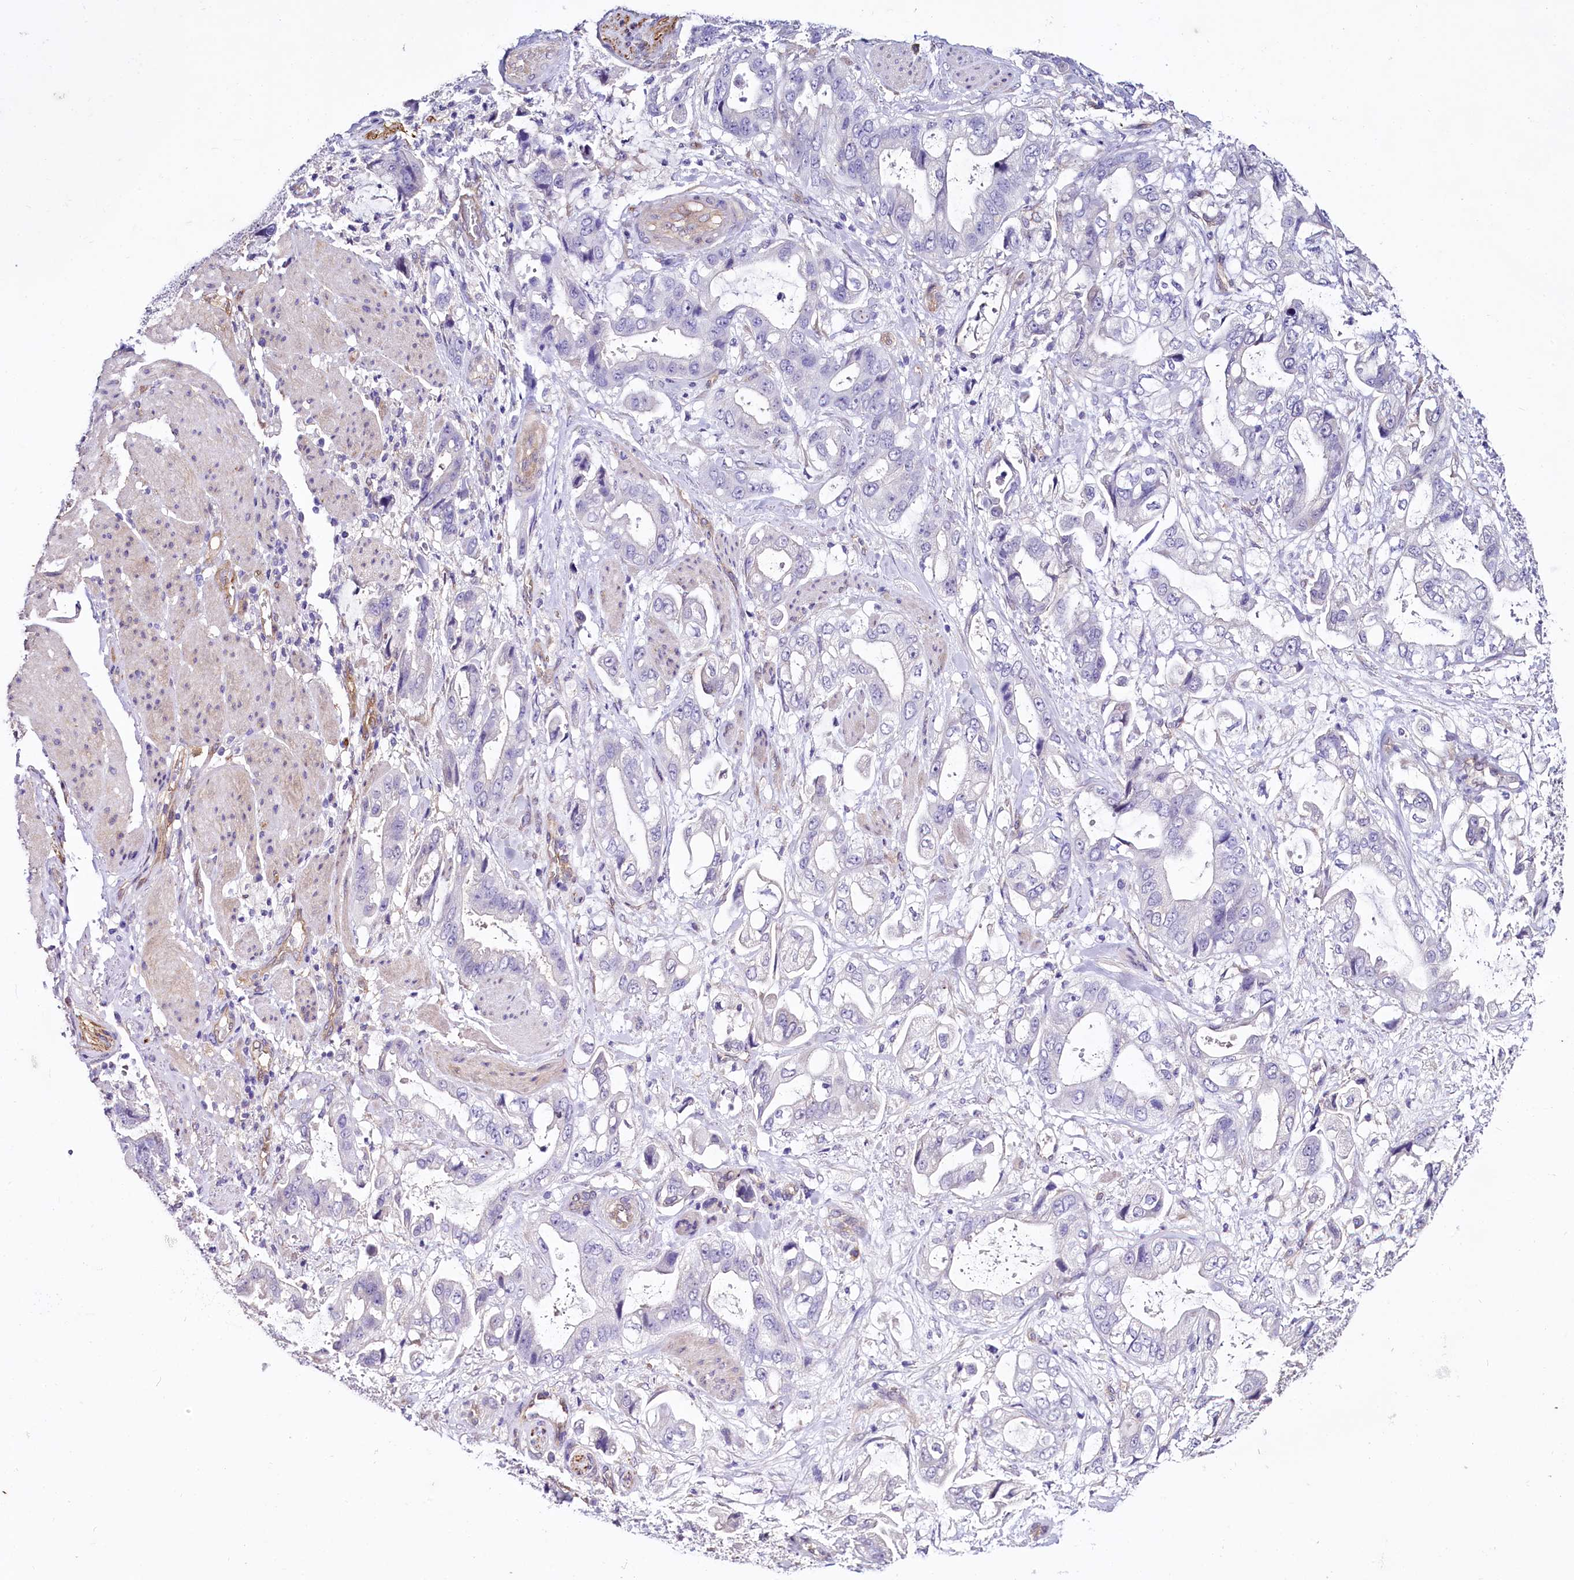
{"staining": {"intensity": "negative", "quantity": "none", "location": "none"}, "tissue": "stomach cancer", "cell_type": "Tumor cells", "image_type": "cancer", "snomed": [{"axis": "morphology", "description": "Adenocarcinoma, NOS"}, {"axis": "topography", "description": "Stomach"}], "caption": "The histopathology image demonstrates no significant positivity in tumor cells of stomach cancer (adenocarcinoma).", "gene": "STXBP1", "patient": {"sex": "male", "age": 62}}